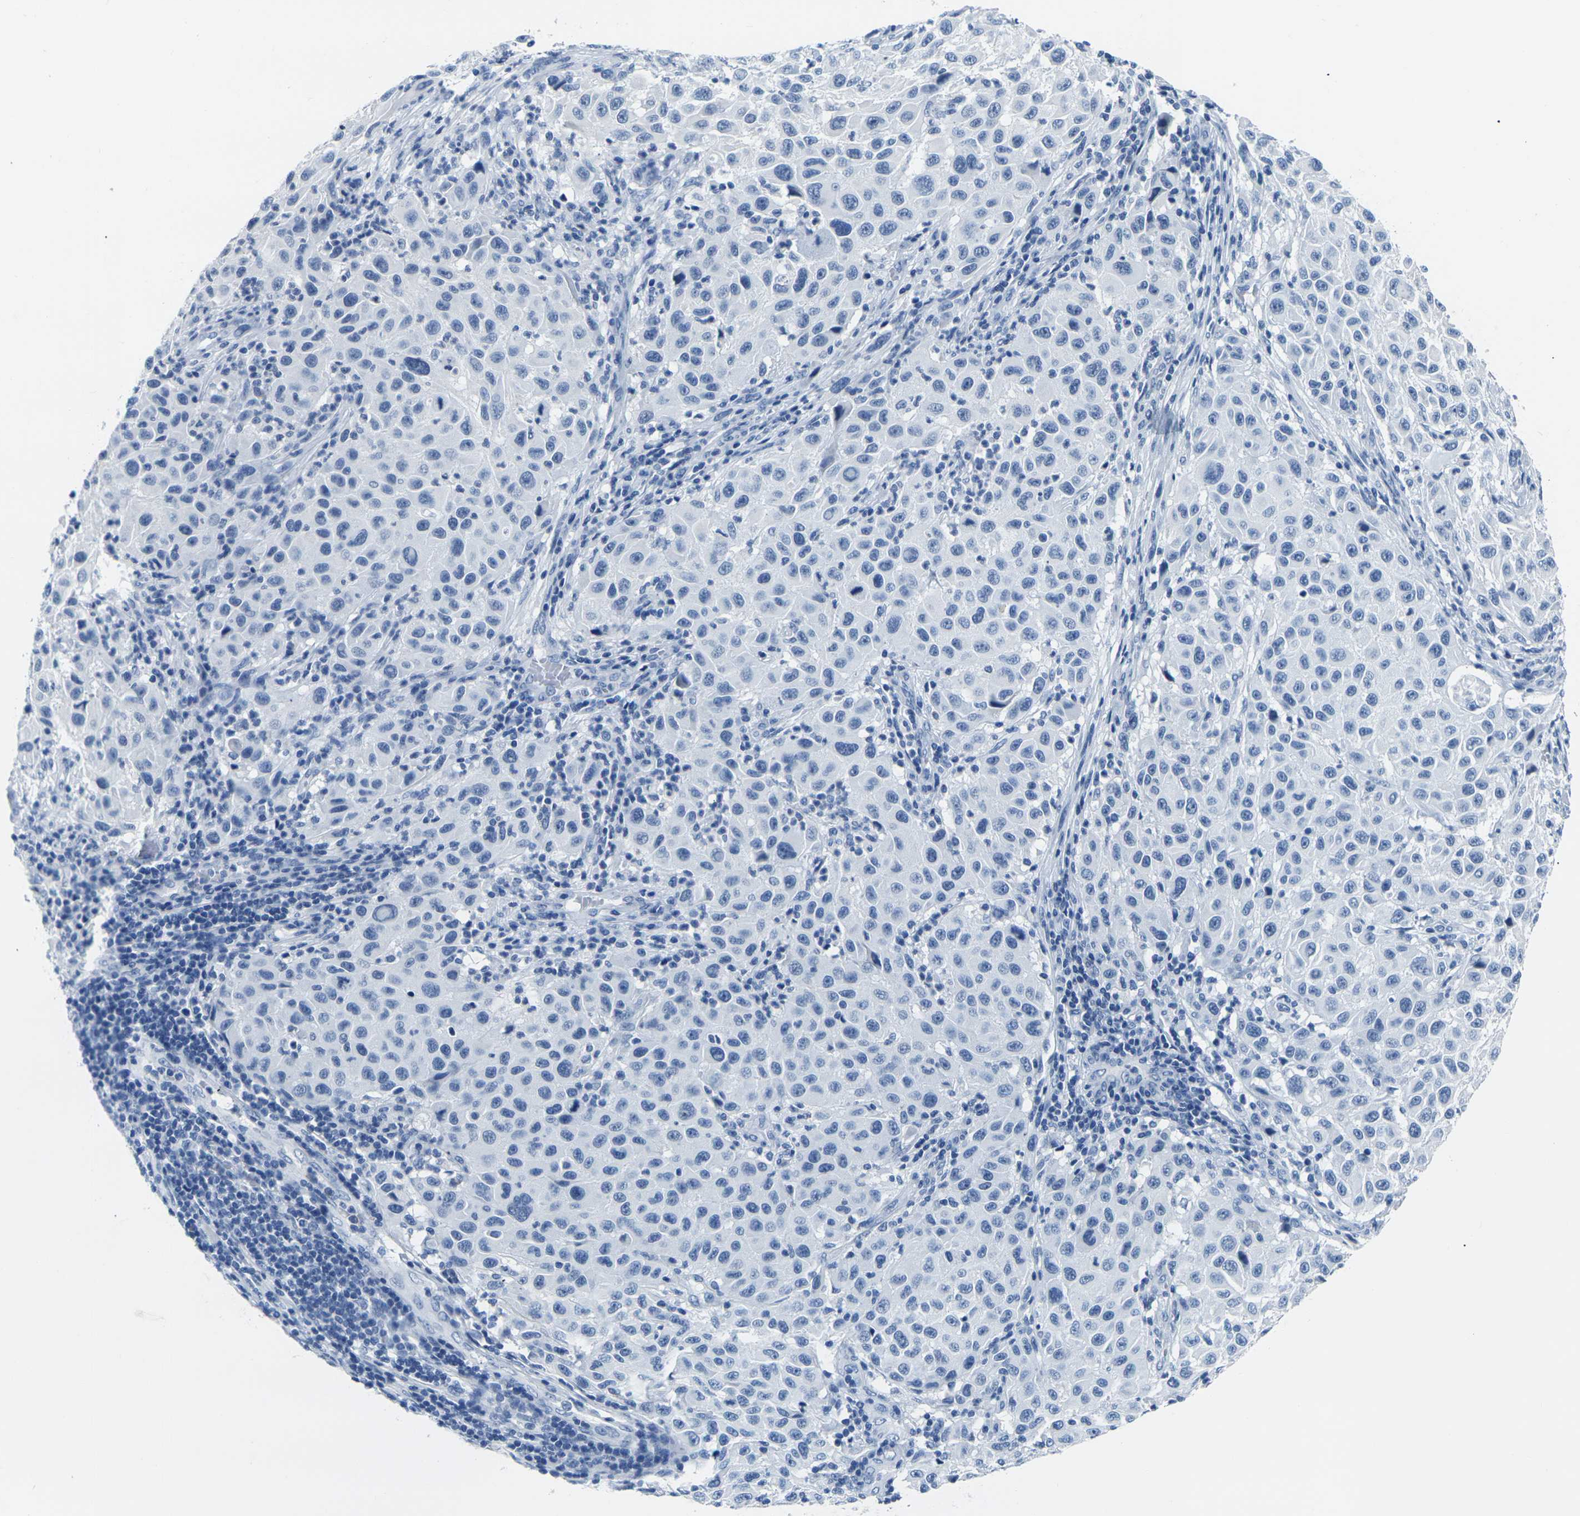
{"staining": {"intensity": "negative", "quantity": "none", "location": "none"}, "tissue": "melanoma", "cell_type": "Tumor cells", "image_type": "cancer", "snomed": [{"axis": "morphology", "description": "Malignant melanoma, Metastatic site"}, {"axis": "topography", "description": "Lymph node"}], "caption": "DAB immunohistochemical staining of malignant melanoma (metastatic site) displays no significant positivity in tumor cells.", "gene": "CLDN7", "patient": {"sex": "male", "age": 61}}